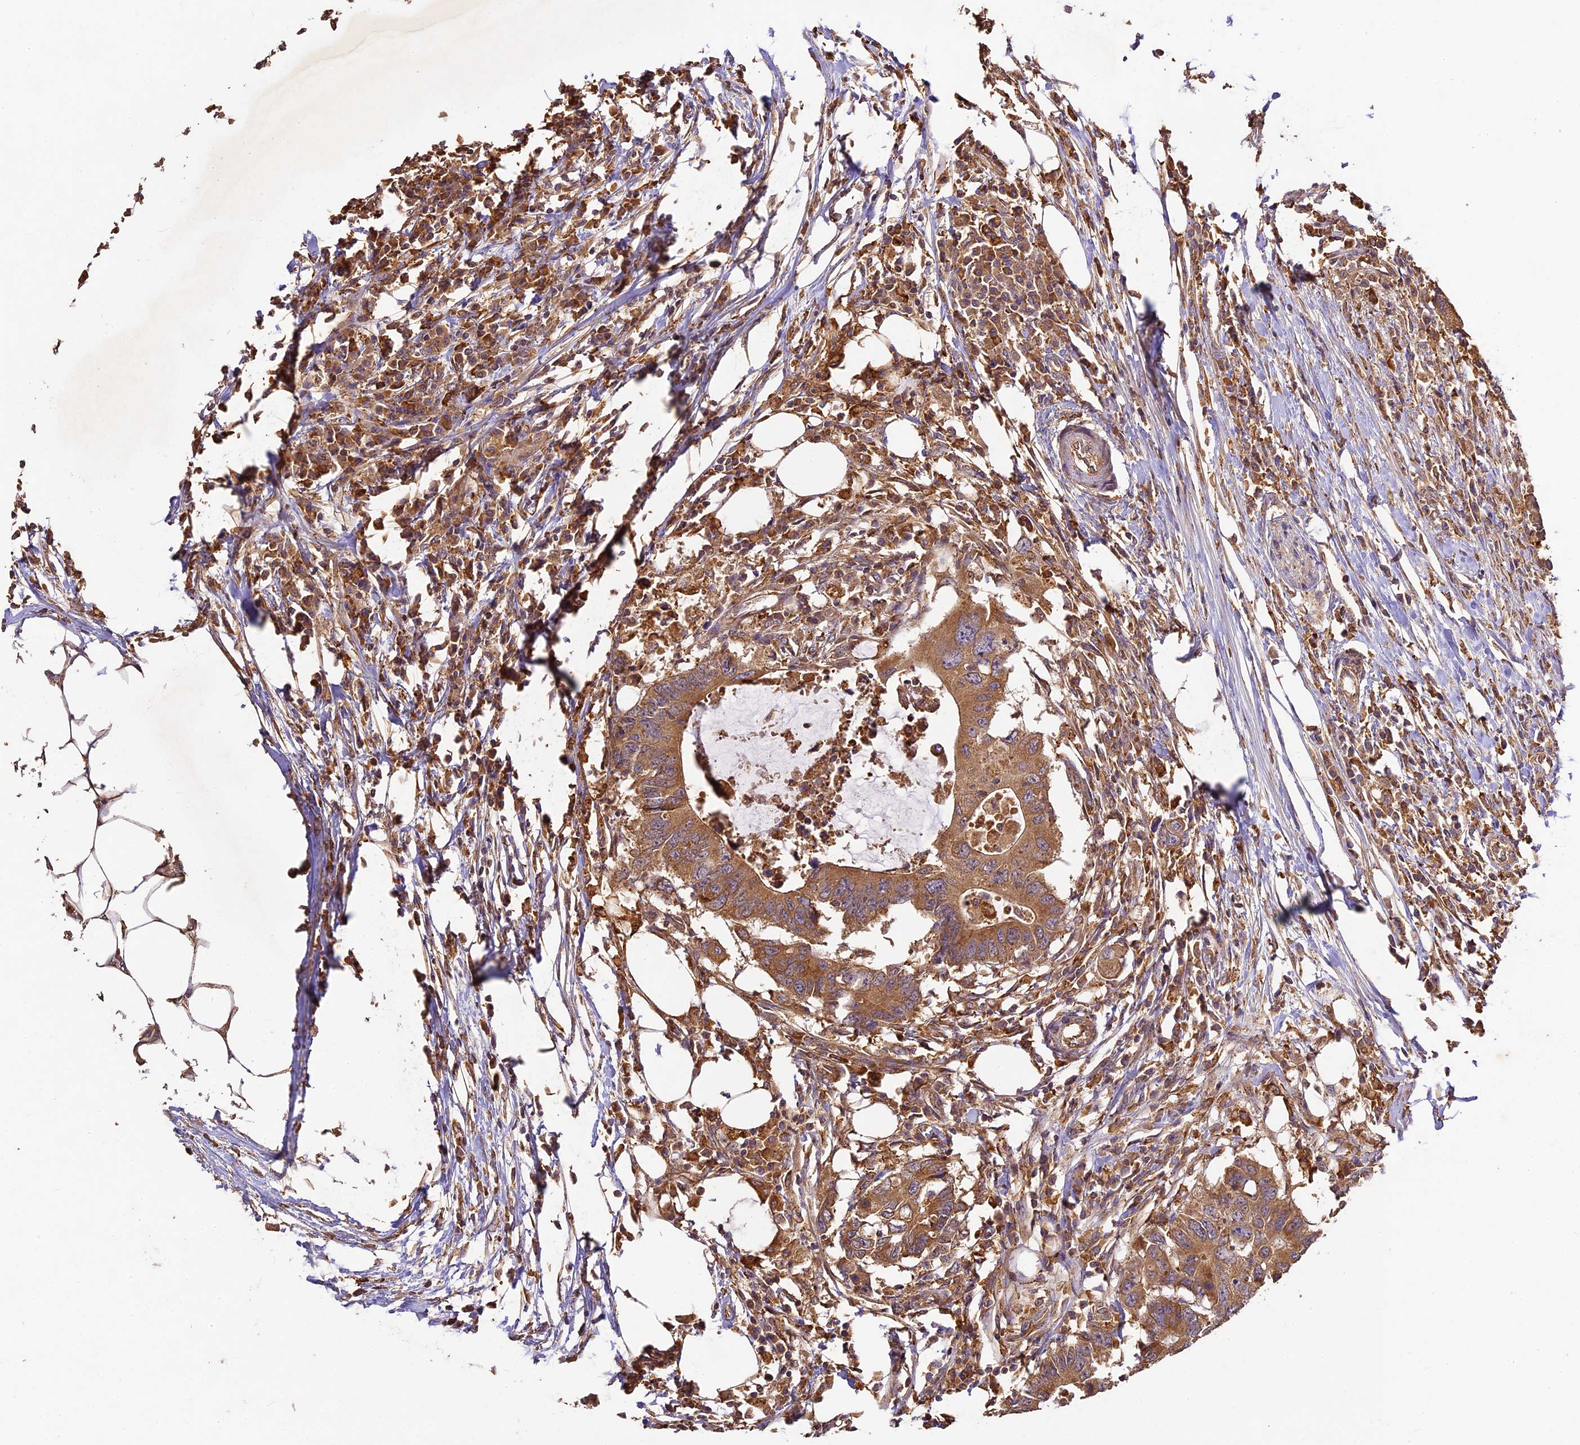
{"staining": {"intensity": "moderate", "quantity": ">75%", "location": "cytoplasmic/membranous"}, "tissue": "colorectal cancer", "cell_type": "Tumor cells", "image_type": "cancer", "snomed": [{"axis": "morphology", "description": "Adenocarcinoma, NOS"}, {"axis": "topography", "description": "Colon"}], "caption": "This is a micrograph of immunohistochemistry staining of colorectal adenocarcinoma, which shows moderate positivity in the cytoplasmic/membranous of tumor cells.", "gene": "BRAP", "patient": {"sex": "male", "age": 71}}